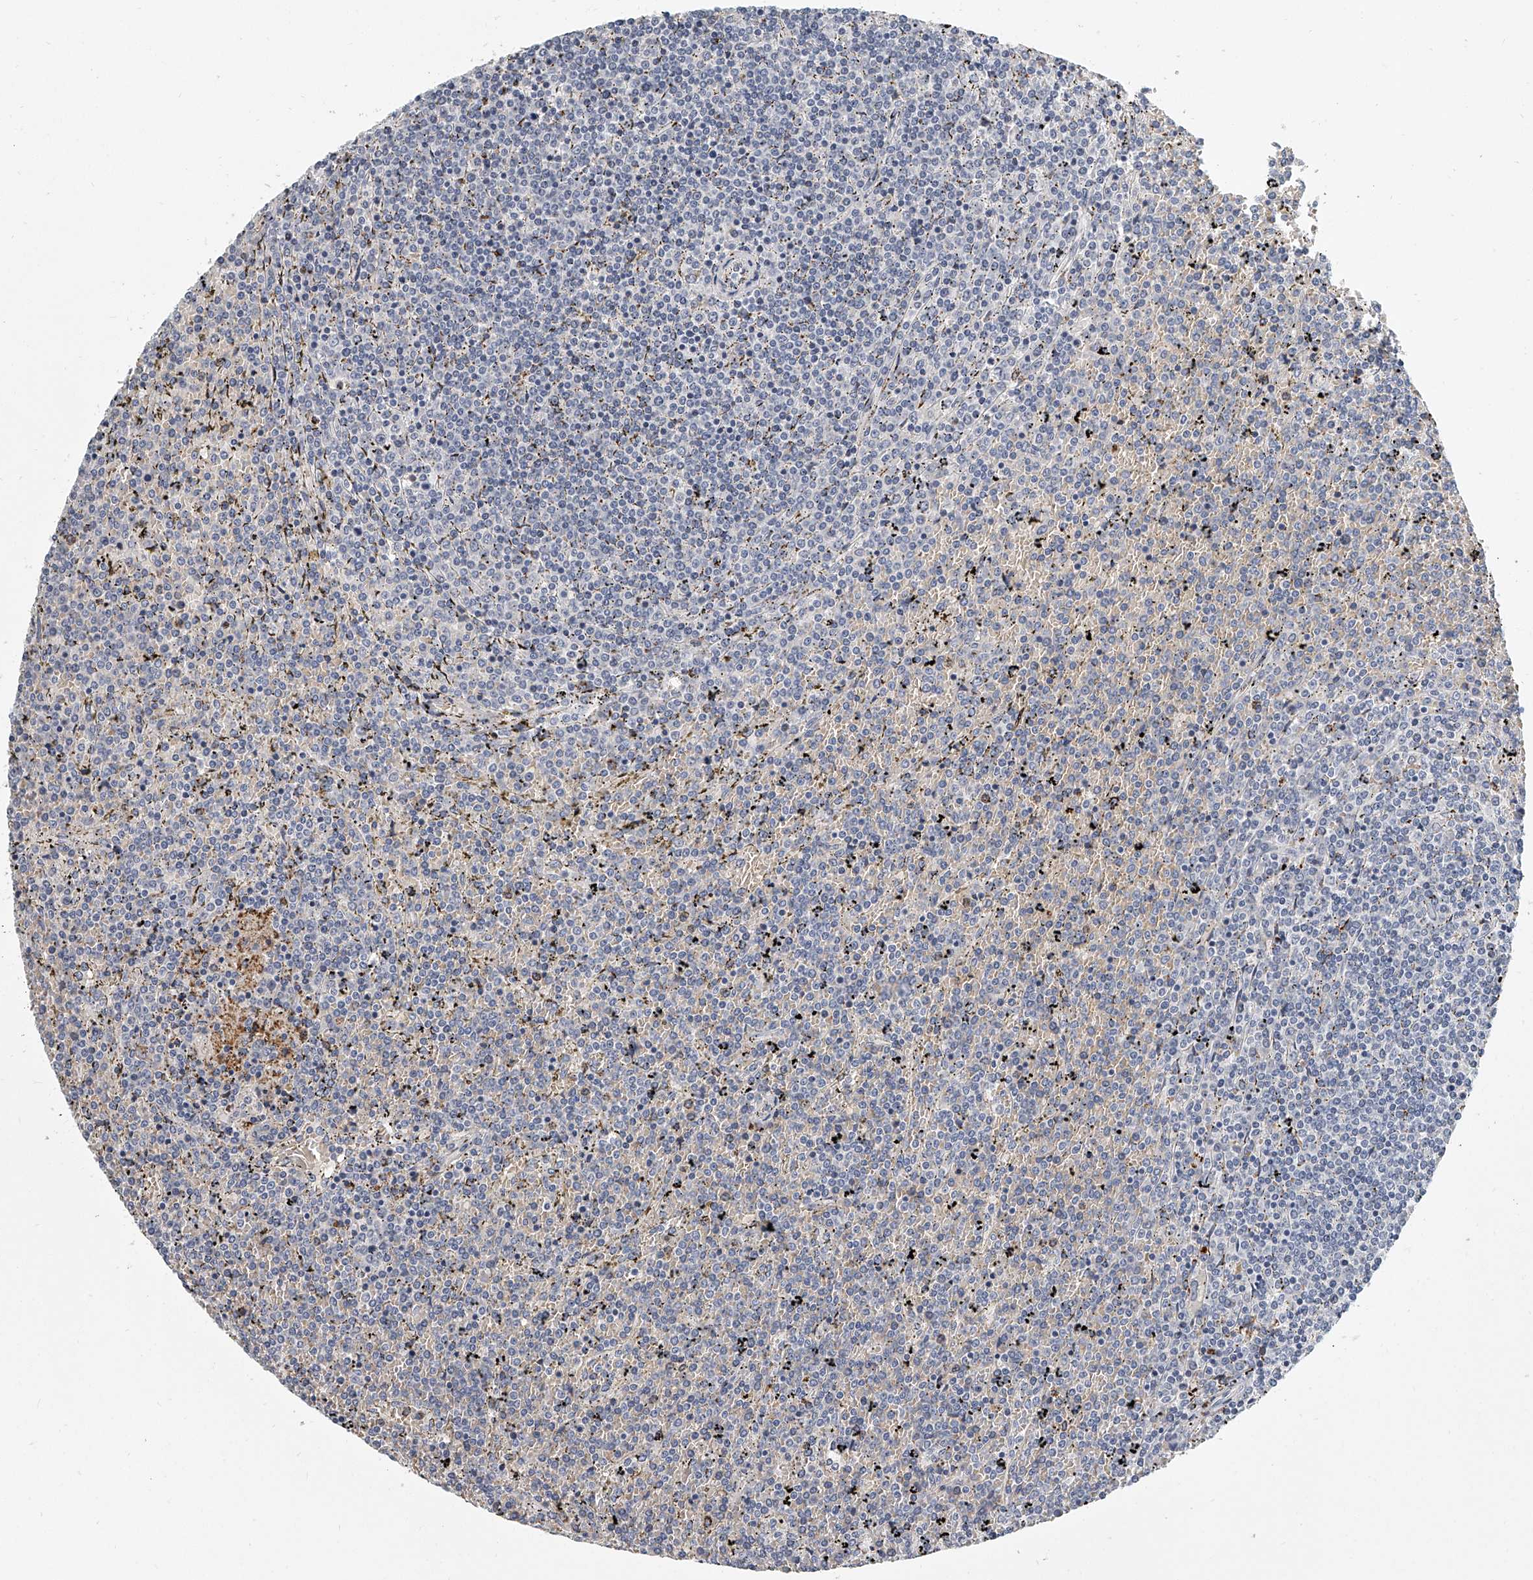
{"staining": {"intensity": "negative", "quantity": "none", "location": "none"}, "tissue": "lymphoma", "cell_type": "Tumor cells", "image_type": "cancer", "snomed": [{"axis": "morphology", "description": "Malignant lymphoma, non-Hodgkin's type, Low grade"}, {"axis": "topography", "description": "Spleen"}], "caption": "This is an immunohistochemistry photomicrograph of malignant lymphoma, non-Hodgkin's type (low-grade). There is no staining in tumor cells.", "gene": "KLHL7", "patient": {"sex": "female", "age": 19}}